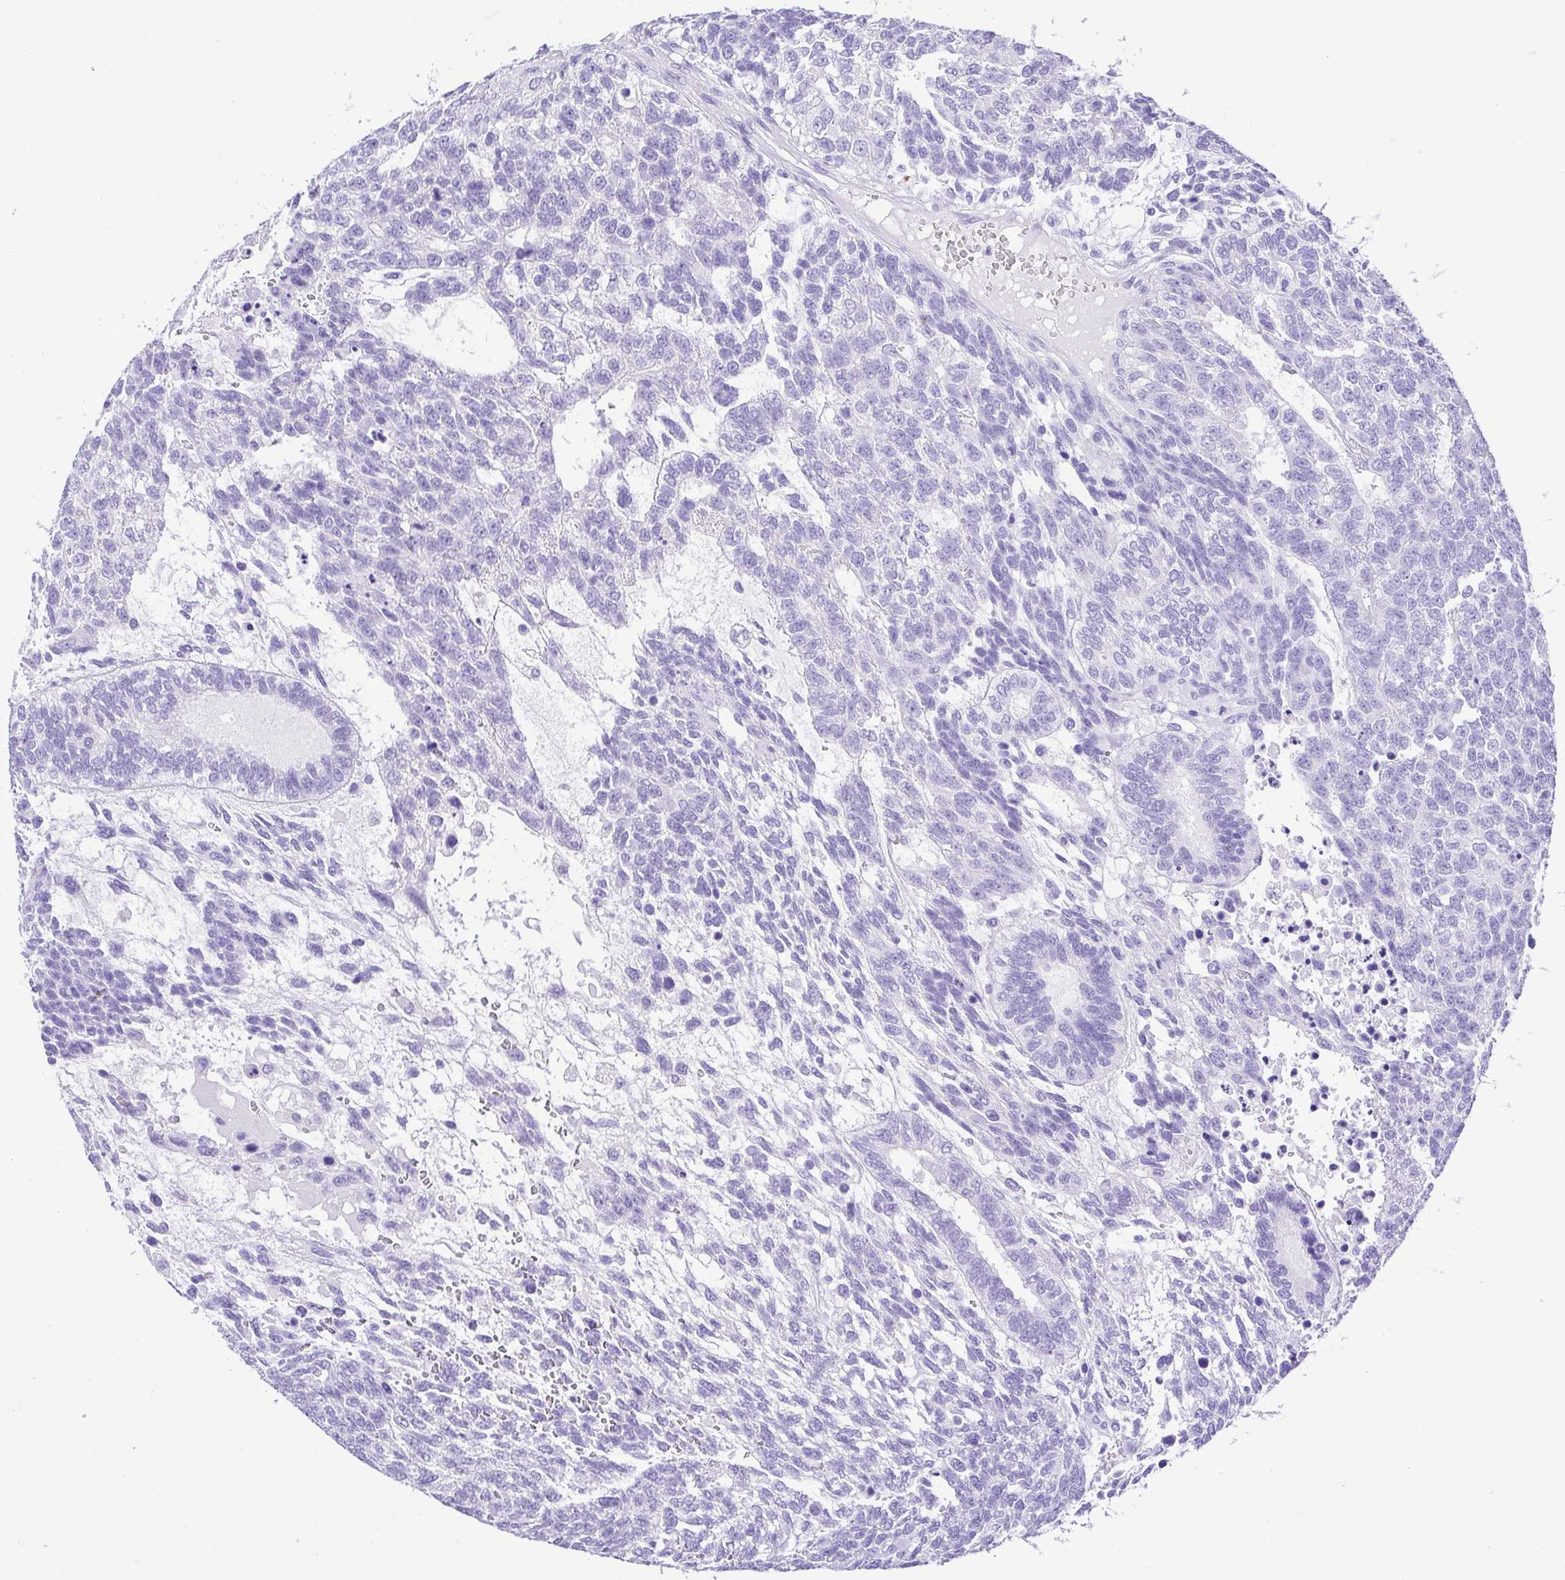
{"staining": {"intensity": "negative", "quantity": "none", "location": "none"}, "tissue": "testis cancer", "cell_type": "Tumor cells", "image_type": "cancer", "snomed": [{"axis": "morphology", "description": "Carcinoma, Embryonal, NOS"}, {"axis": "topography", "description": "Testis"}], "caption": "IHC micrograph of embryonal carcinoma (testis) stained for a protein (brown), which reveals no expression in tumor cells. Brightfield microscopy of IHC stained with DAB (3,3'-diaminobenzidine) (brown) and hematoxylin (blue), captured at high magnification.", "gene": "CDSN", "patient": {"sex": "male", "age": 23}}